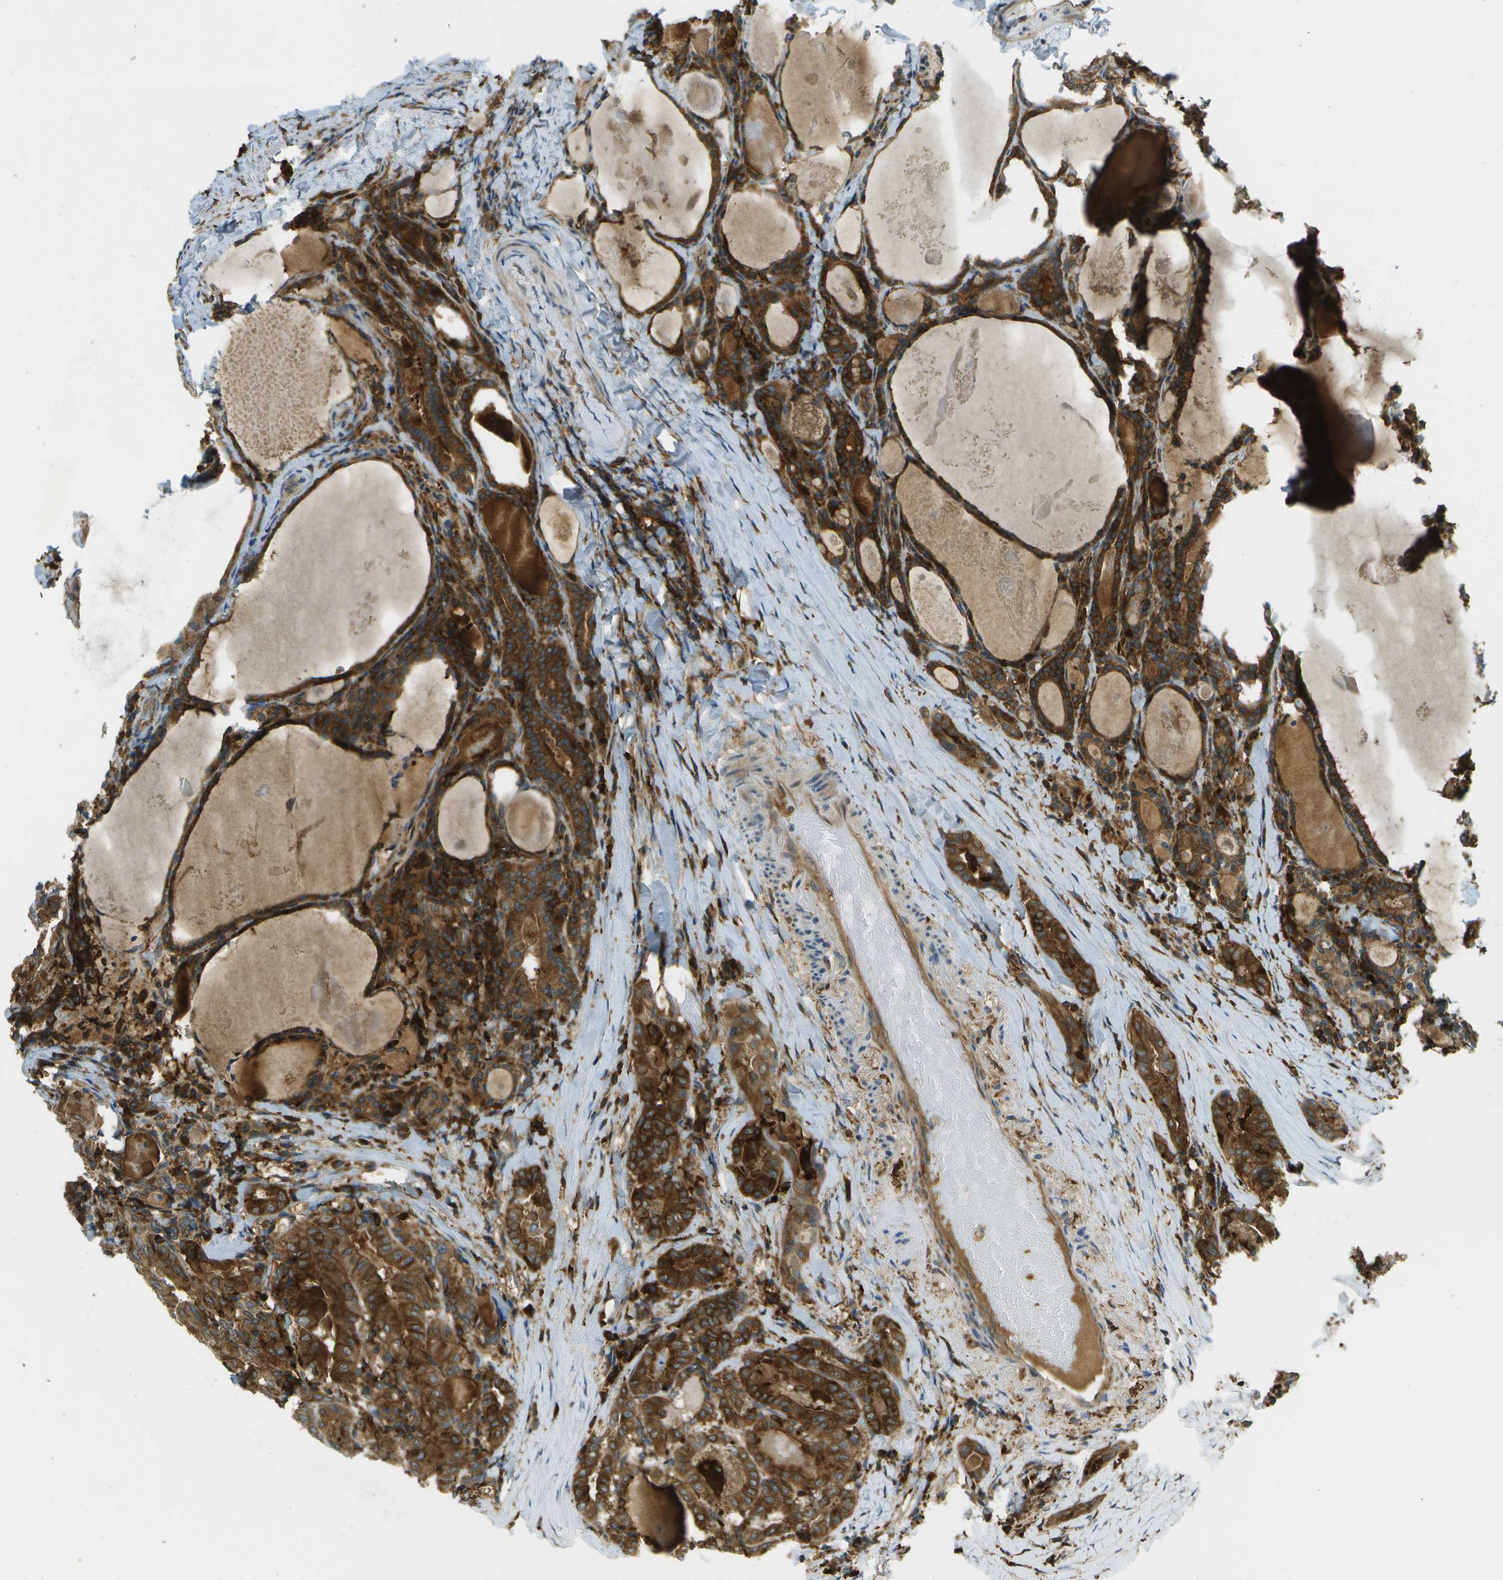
{"staining": {"intensity": "moderate", "quantity": ">75%", "location": "cytoplasmic/membranous"}, "tissue": "thyroid cancer", "cell_type": "Tumor cells", "image_type": "cancer", "snomed": [{"axis": "morphology", "description": "Papillary adenocarcinoma, NOS"}, {"axis": "topography", "description": "Thyroid gland"}], "caption": "Thyroid papillary adenocarcinoma stained with a protein marker reveals moderate staining in tumor cells.", "gene": "TMTC1", "patient": {"sex": "female", "age": 42}}